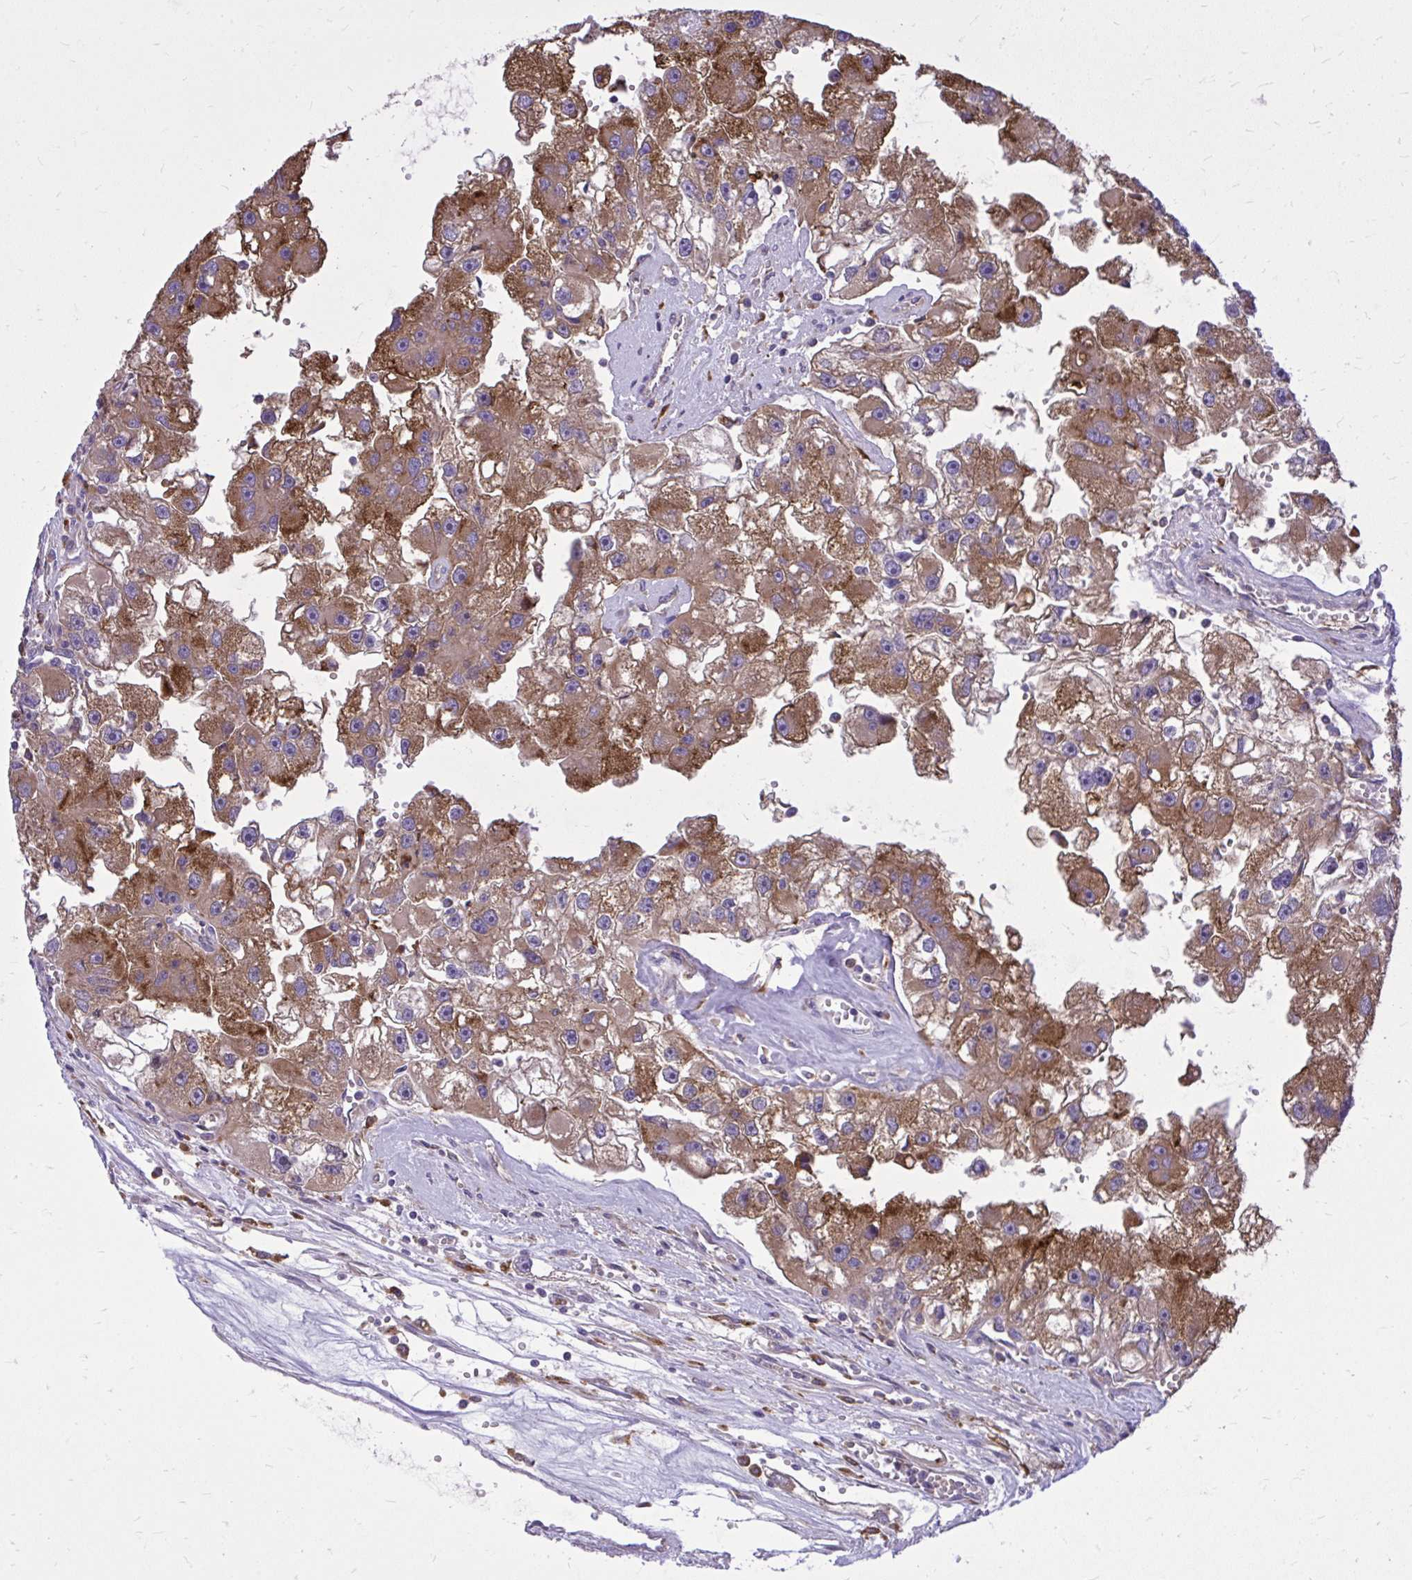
{"staining": {"intensity": "moderate", "quantity": ">75%", "location": "cytoplasmic/membranous"}, "tissue": "renal cancer", "cell_type": "Tumor cells", "image_type": "cancer", "snomed": [{"axis": "morphology", "description": "Adenocarcinoma, NOS"}, {"axis": "topography", "description": "Kidney"}], "caption": "The immunohistochemical stain shows moderate cytoplasmic/membranous staining in tumor cells of renal cancer (adenocarcinoma) tissue.", "gene": "PAIP2", "patient": {"sex": "male", "age": 63}}